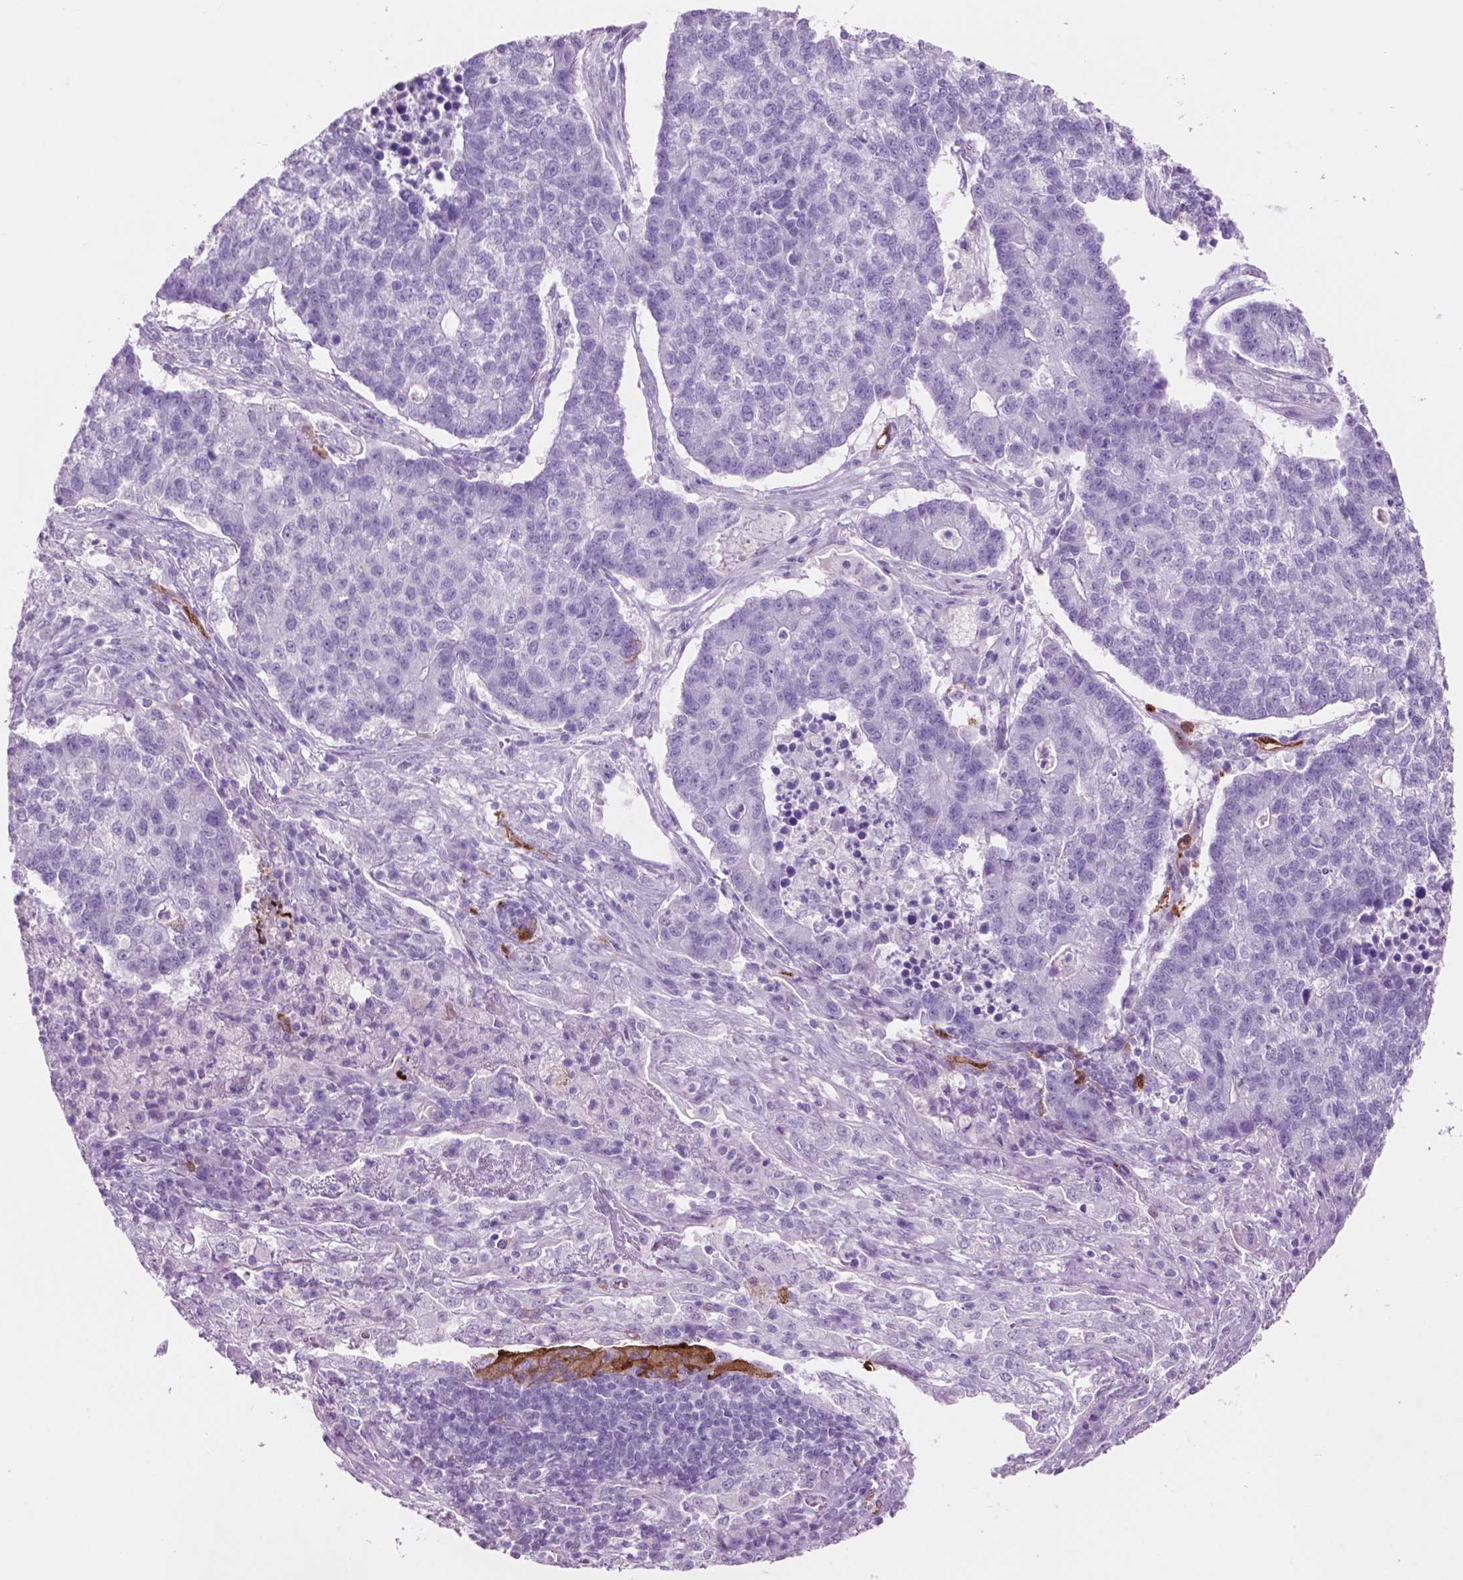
{"staining": {"intensity": "negative", "quantity": "none", "location": "none"}, "tissue": "lung cancer", "cell_type": "Tumor cells", "image_type": "cancer", "snomed": [{"axis": "morphology", "description": "Adenocarcinoma, NOS"}, {"axis": "topography", "description": "Lung"}], "caption": "This is a image of immunohistochemistry staining of lung adenocarcinoma, which shows no expression in tumor cells. (DAB (3,3'-diaminobenzidine) IHC with hematoxylin counter stain).", "gene": "IDO1", "patient": {"sex": "male", "age": 57}}